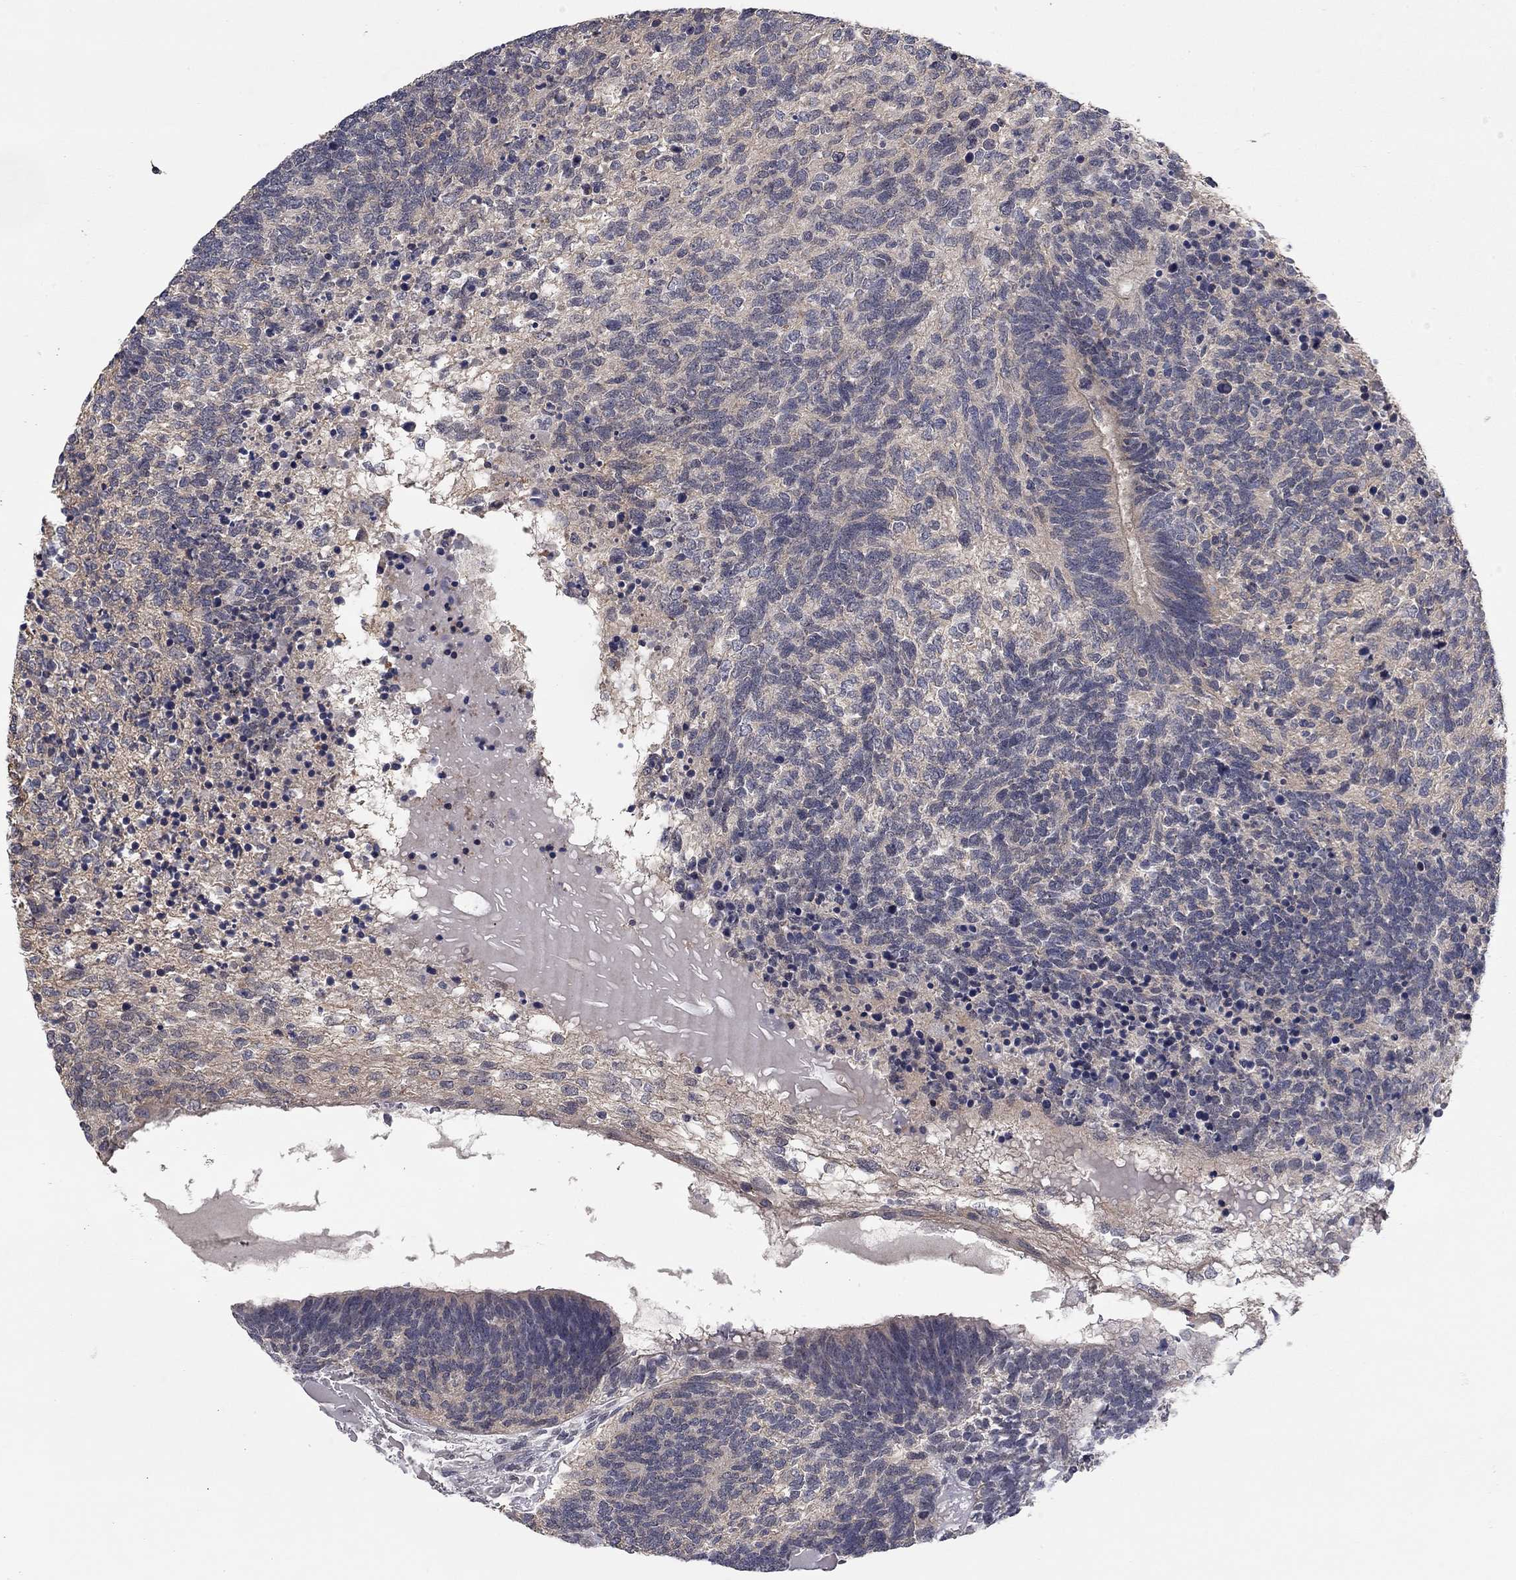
{"staining": {"intensity": "negative", "quantity": "none", "location": "none"}, "tissue": "testis cancer", "cell_type": "Tumor cells", "image_type": "cancer", "snomed": [{"axis": "morphology", "description": "Seminoma, NOS"}, {"axis": "morphology", "description": "Carcinoma, Embryonal, NOS"}, {"axis": "topography", "description": "Testis"}], "caption": "IHC micrograph of neoplastic tissue: testis cancer stained with DAB (3,3'-diaminobenzidine) demonstrates no significant protein staining in tumor cells.", "gene": "WASF3", "patient": {"sex": "male", "age": 41}}